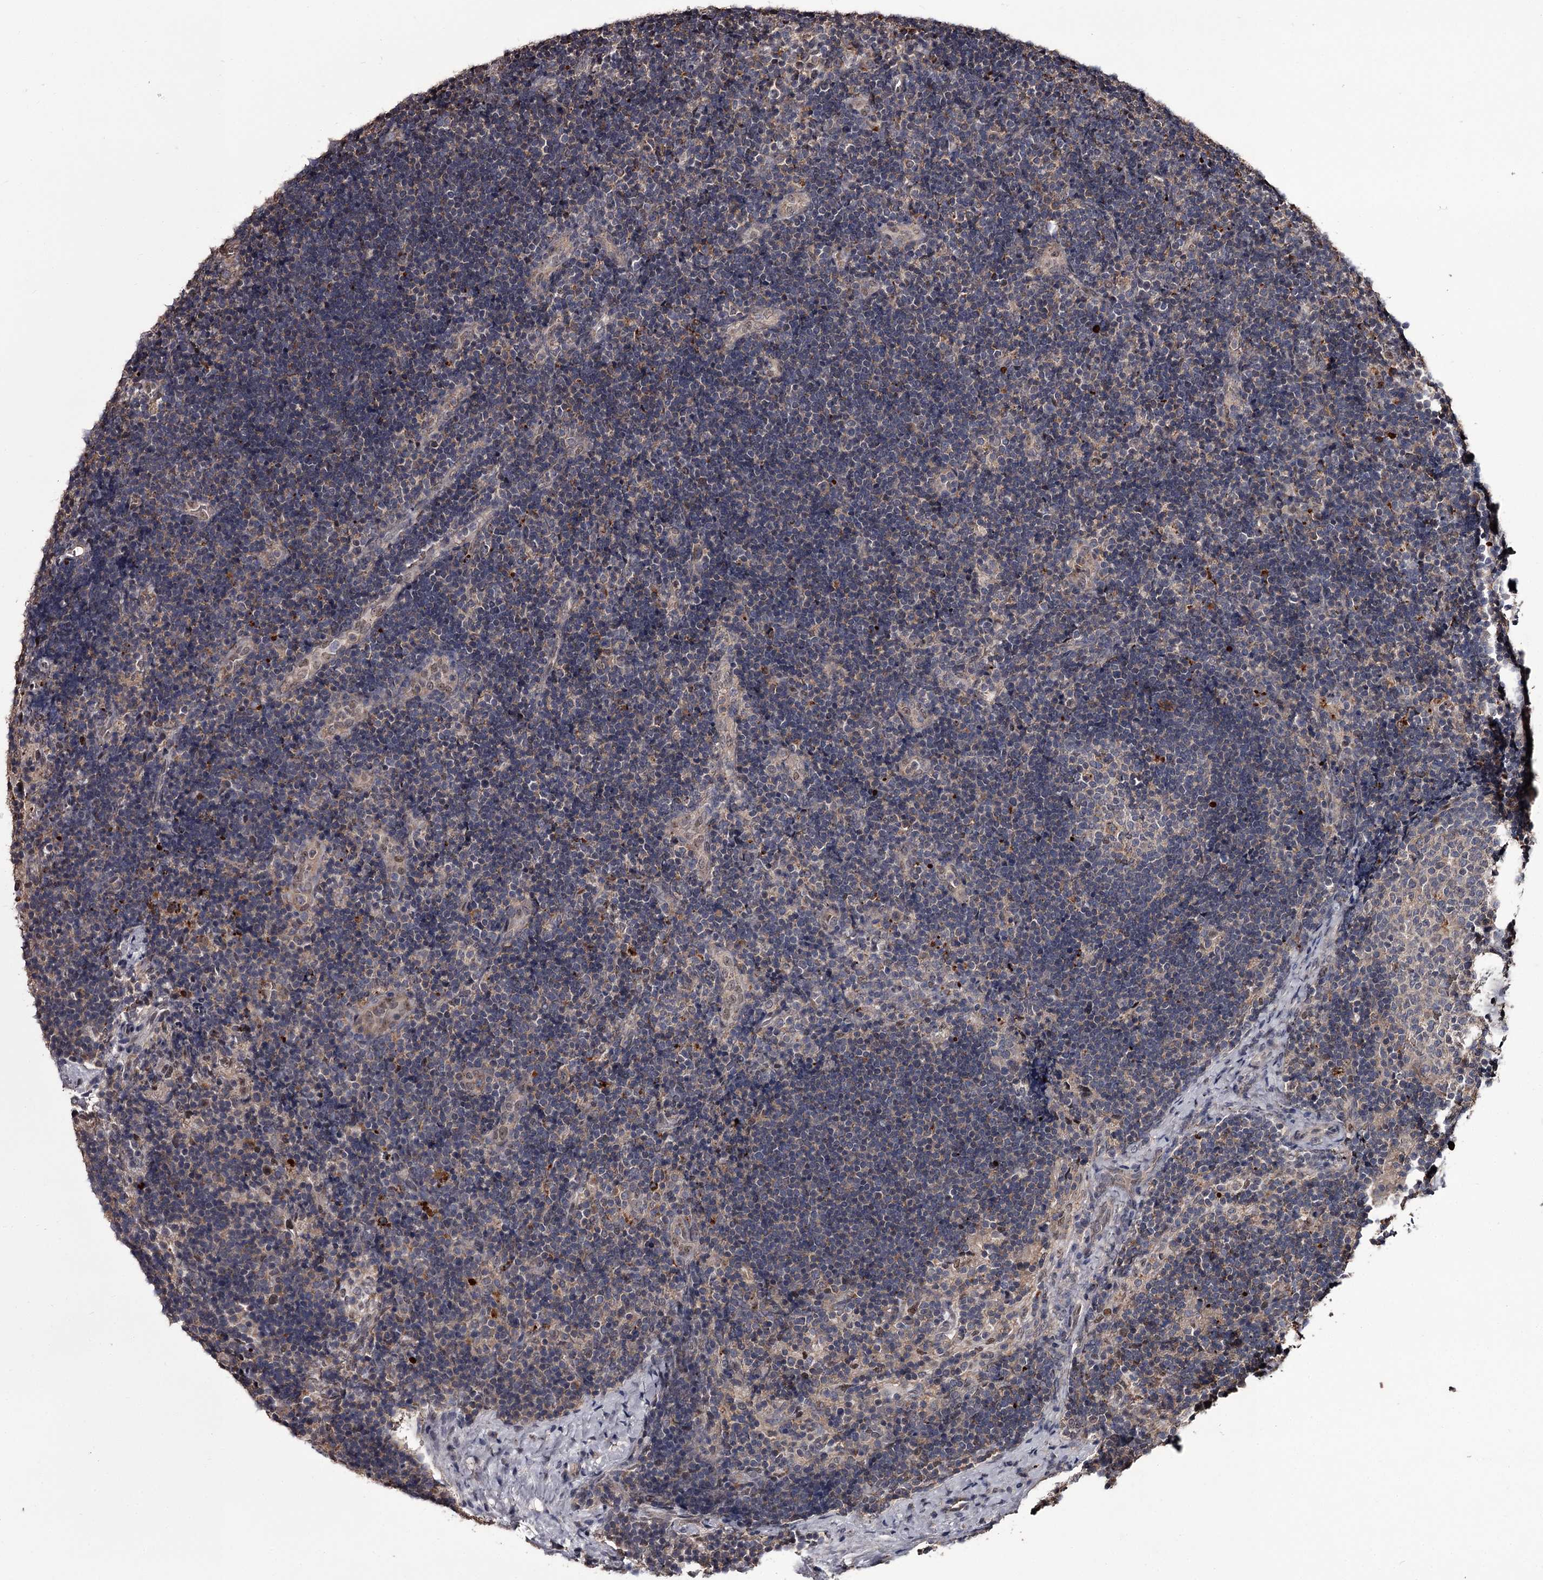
{"staining": {"intensity": "negative", "quantity": "none", "location": "none"}, "tissue": "lymph node", "cell_type": "Germinal center cells", "image_type": "normal", "snomed": [{"axis": "morphology", "description": "Normal tissue, NOS"}, {"axis": "topography", "description": "Lymph node"}], "caption": "Immunohistochemistry (IHC) image of normal lymph node stained for a protein (brown), which displays no positivity in germinal center cells.", "gene": "PRPF40B", "patient": {"sex": "female", "age": 22}}